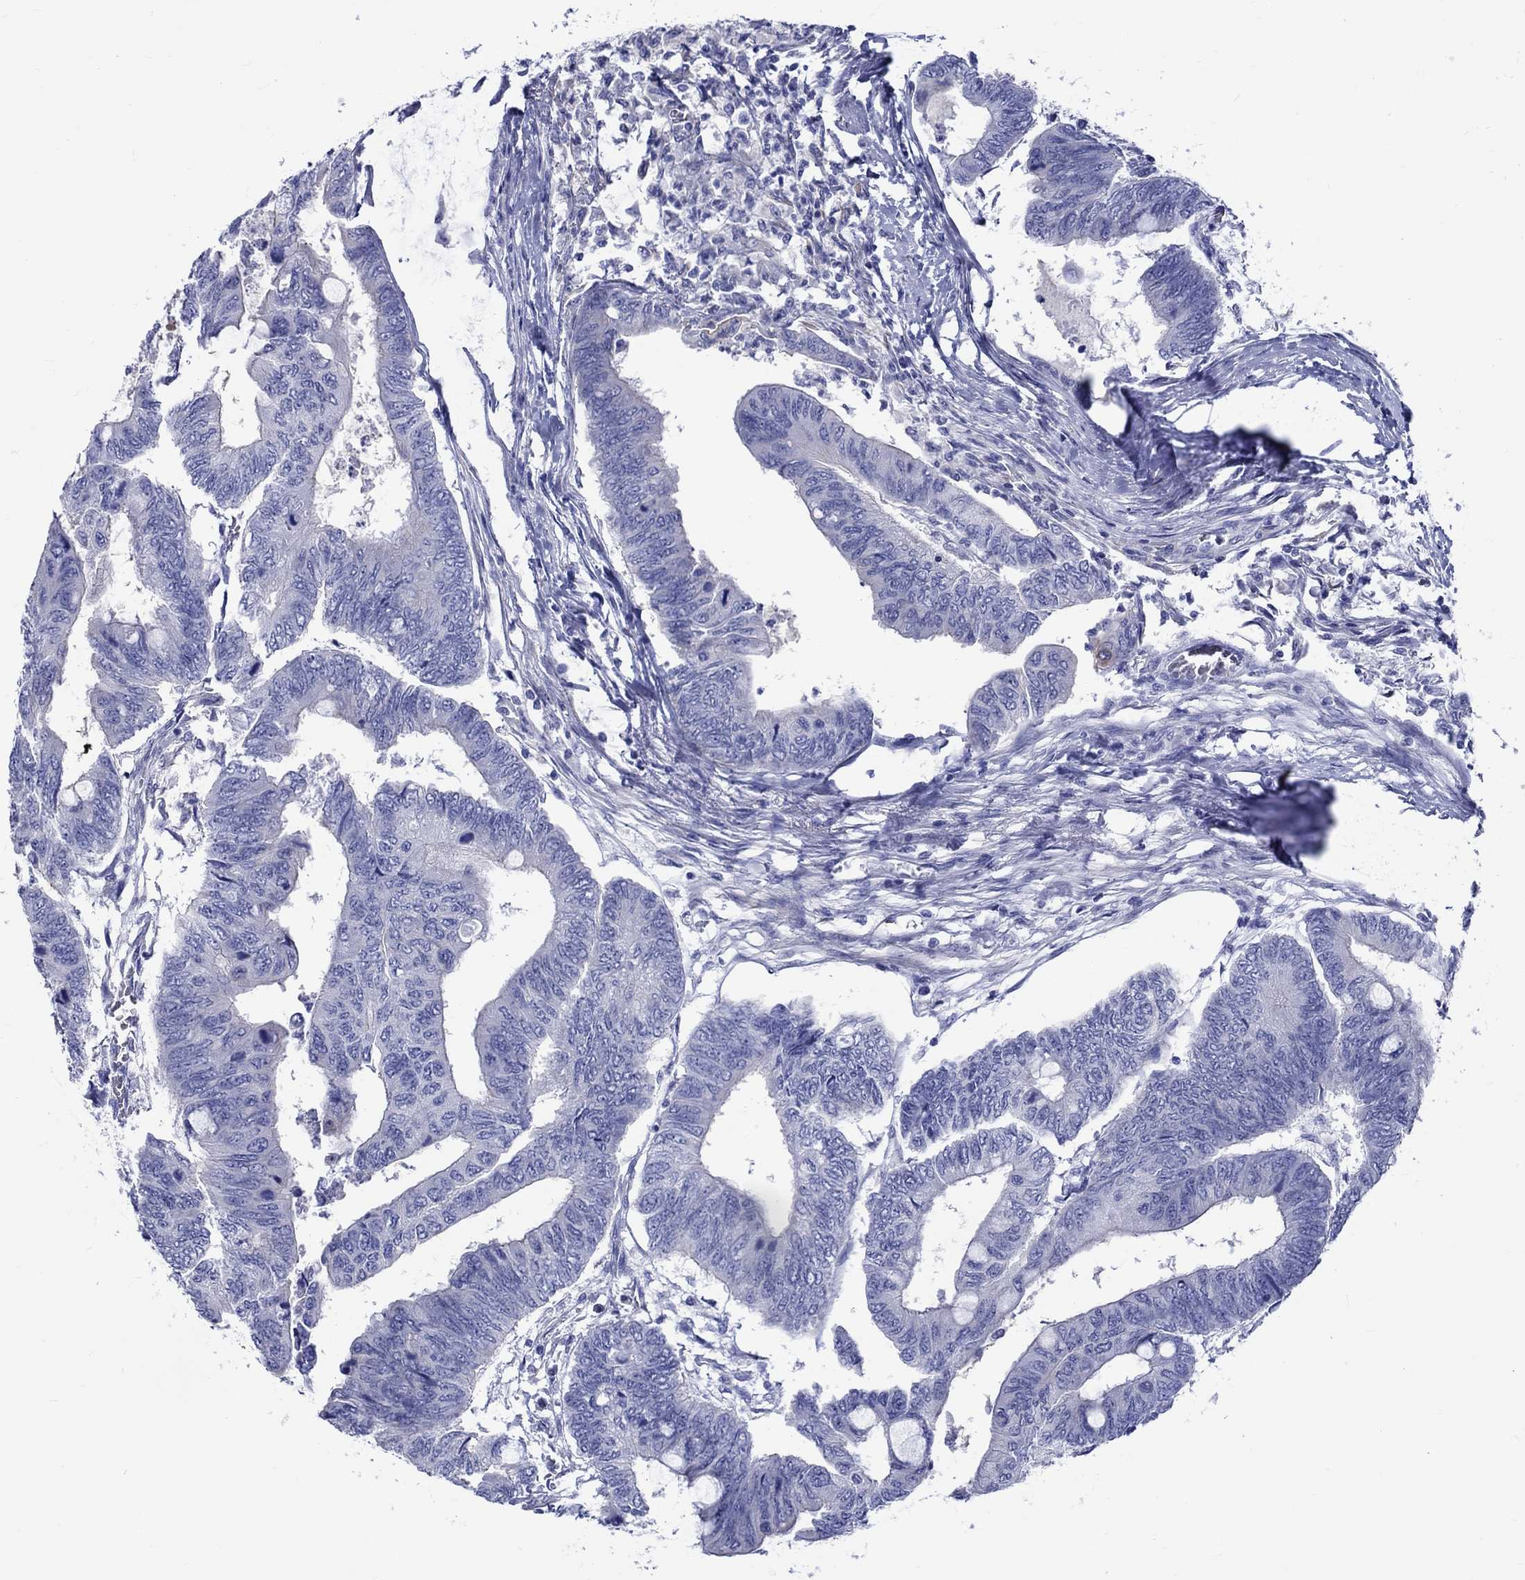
{"staining": {"intensity": "negative", "quantity": "none", "location": "none"}, "tissue": "colorectal cancer", "cell_type": "Tumor cells", "image_type": "cancer", "snomed": [{"axis": "morphology", "description": "Normal tissue, NOS"}, {"axis": "morphology", "description": "Adenocarcinoma, NOS"}, {"axis": "topography", "description": "Rectum"}, {"axis": "topography", "description": "Peripheral nerve tissue"}], "caption": "Human colorectal adenocarcinoma stained for a protein using IHC exhibits no positivity in tumor cells.", "gene": "SH2D7", "patient": {"sex": "male", "age": 92}}